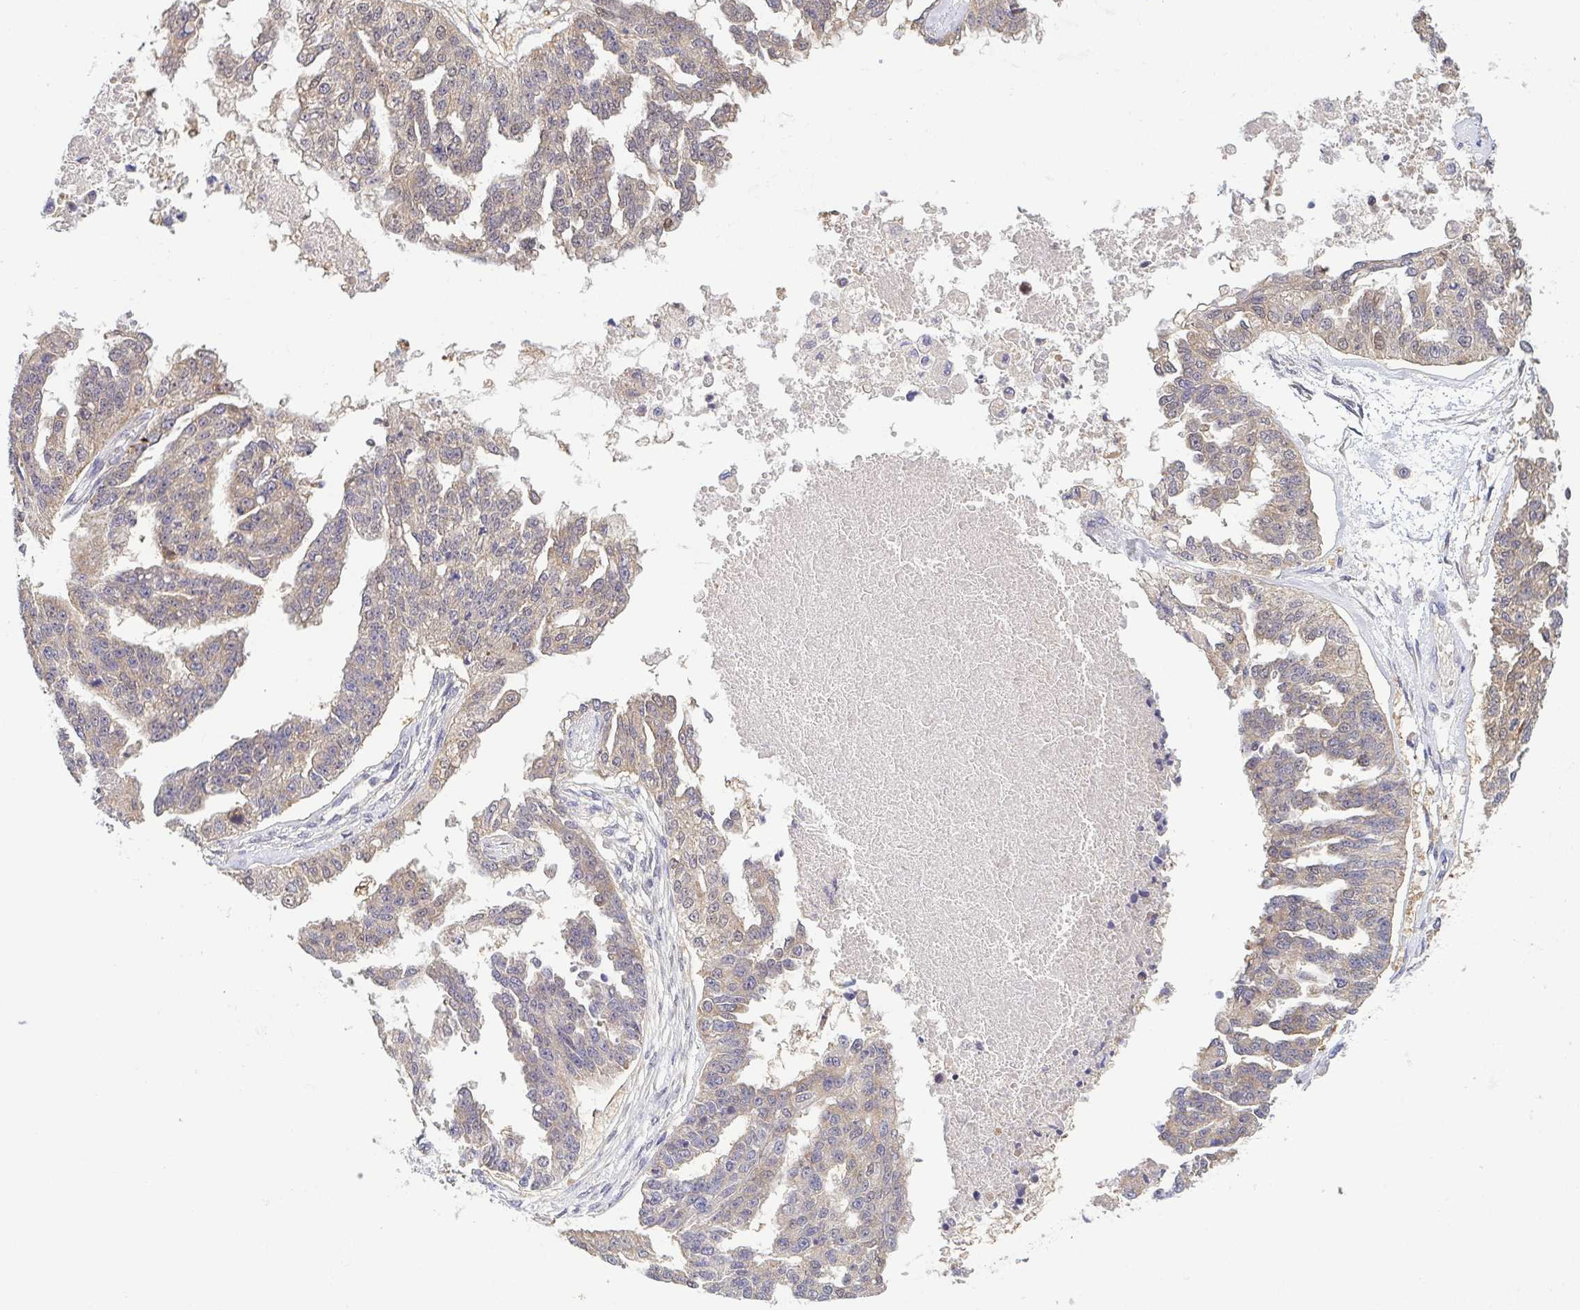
{"staining": {"intensity": "weak", "quantity": ">75%", "location": "cytoplasmic/membranous"}, "tissue": "ovarian cancer", "cell_type": "Tumor cells", "image_type": "cancer", "snomed": [{"axis": "morphology", "description": "Cystadenocarcinoma, serous, NOS"}, {"axis": "topography", "description": "Ovary"}], "caption": "This photomicrograph demonstrates IHC staining of ovarian cancer, with low weak cytoplasmic/membranous staining in about >75% of tumor cells.", "gene": "BCL2L1", "patient": {"sex": "female", "age": 58}}